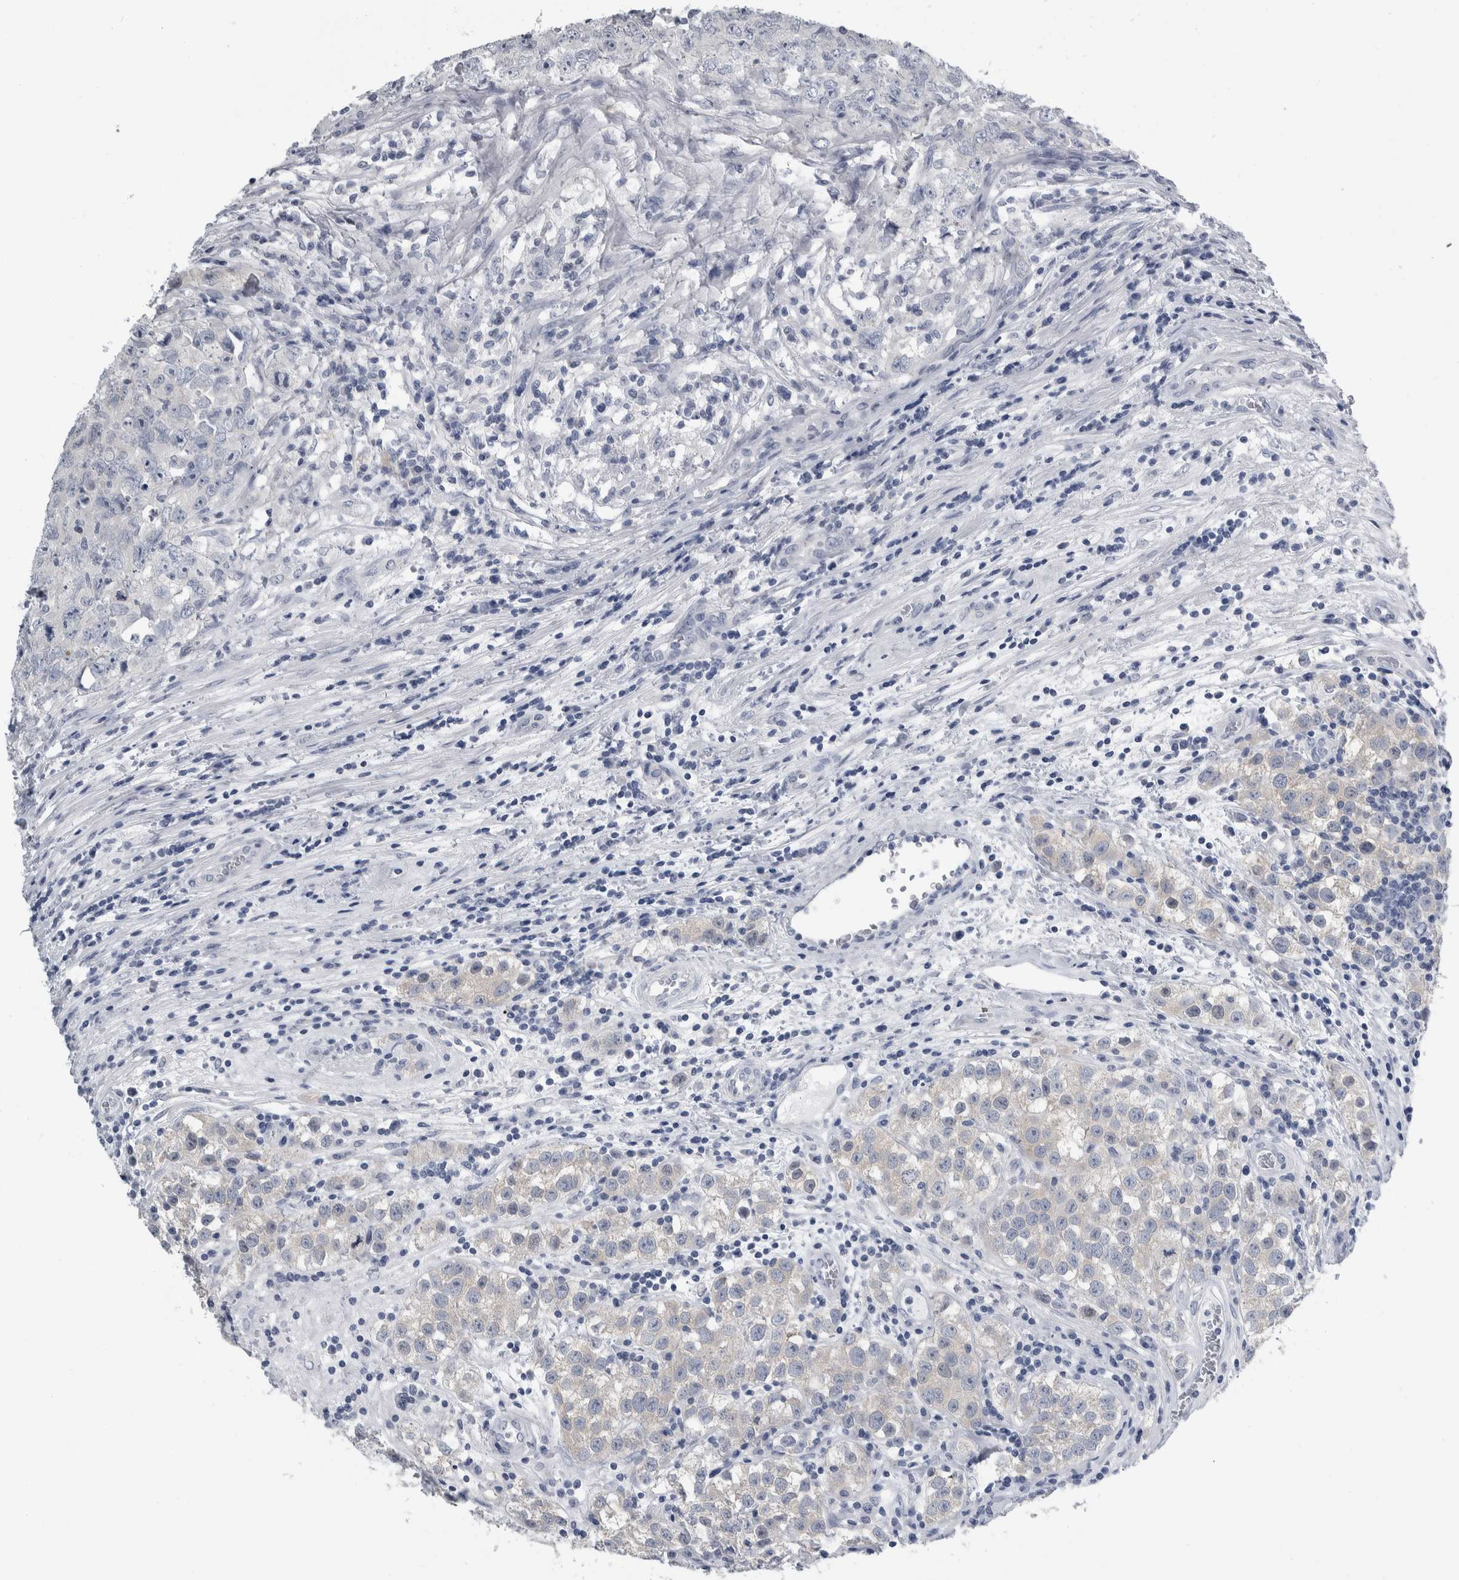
{"staining": {"intensity": "negative", "quantity": "none", "location": "none"}, "tissue": "testis cancer", "cell_type": "Tumor cells", "image_type": "cancer", "snomed": [{"axis": "morphology", "description": "Seminoma, NOS"}, {"axis": "morphology", "description": "Carcinoma, Embryonal, NOS"}, {"axis": "topography", "description": "Testis"}], "caption": "A histopathology image of testis cancer stained for a protein reveals no brown staining in tumor cells.", "gene": "CDH17", "patient": {"sex": "male", "age": 43}}